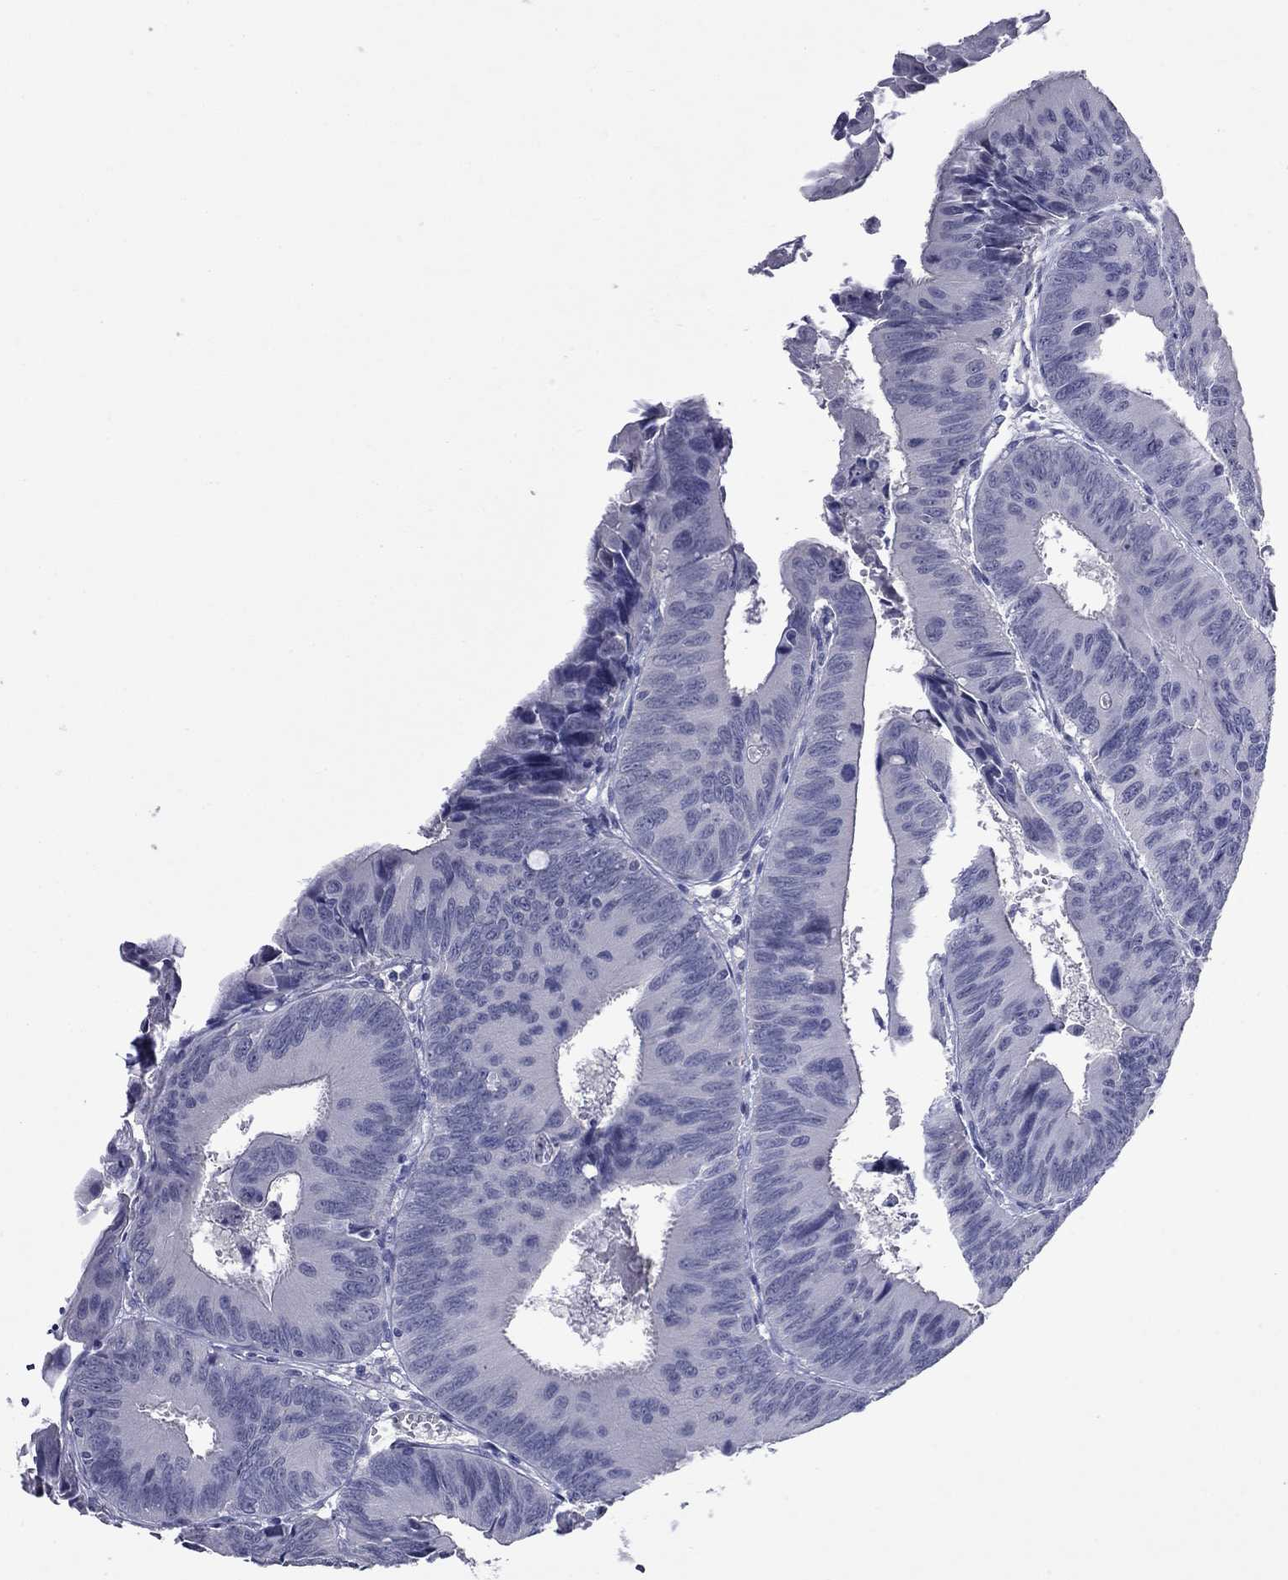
{"staining": {"intensity": "negative", "quantity": "none", "location": "none"}, "tissue": "colorectal cancer", "cell_type": "Tumor cells", "image_type": "cancer", "snomed": [{"axis": "morphology", "description": "Adenocarcinoma, NOS"}, {"axis": "topography", "description": "Rectum"}], "caption": "Colorectal adenocarcinoma stained for a protein using immunohistochemistry demonstrates no expression tumor cells.", "gene": "CFAP119", "patient": {"sex": "male", "age": 67}}